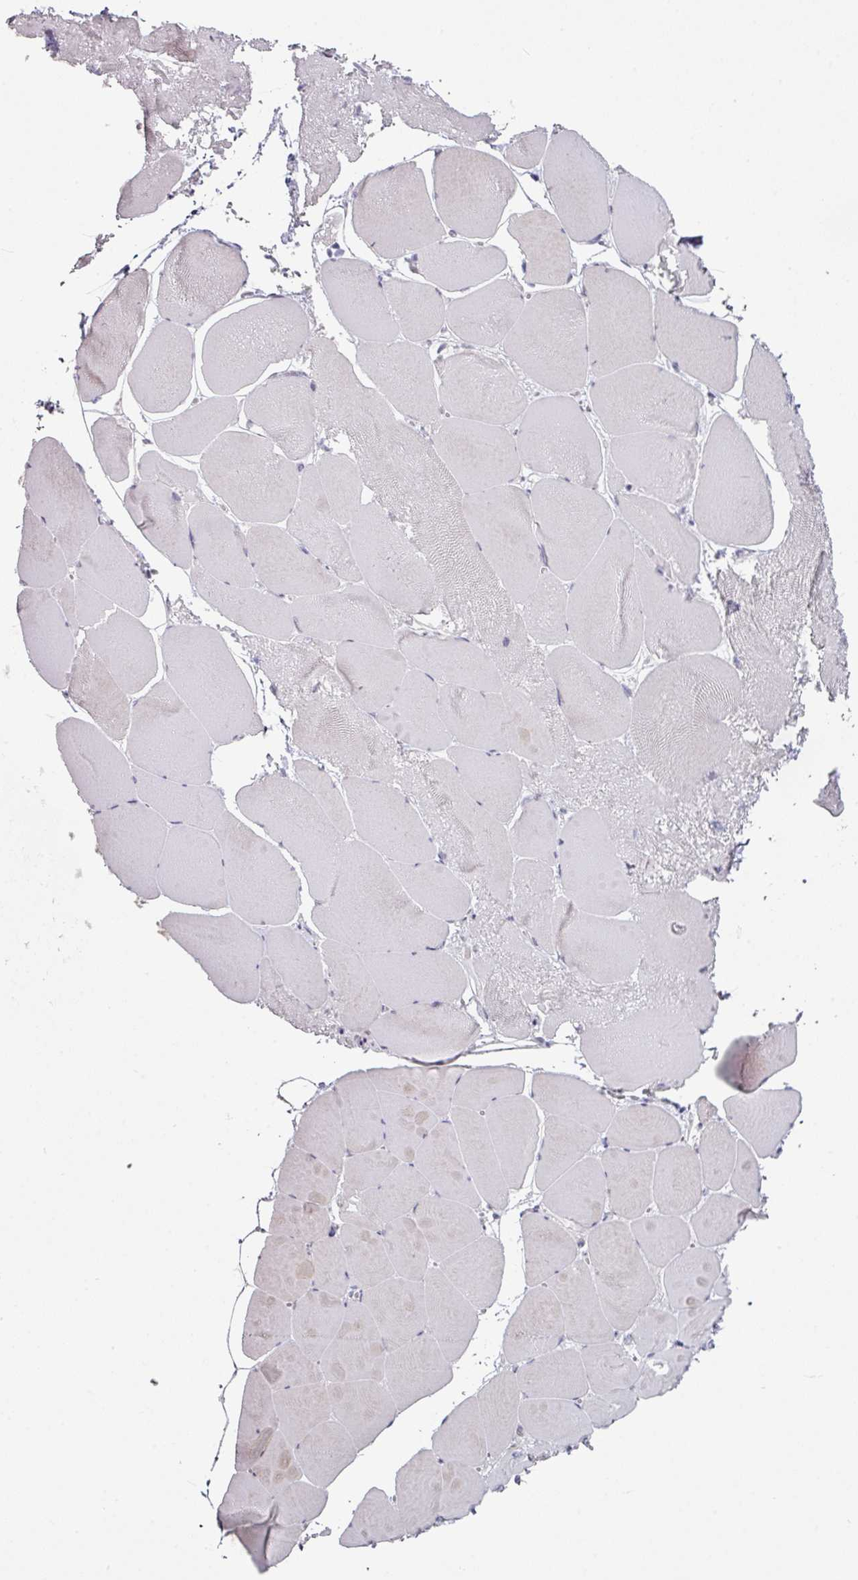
{"staining": {"intensity": "negative", "quantity": "none", "location": "none"}, "tissue": "skeletal muscle", "cell_type": "Myocytes", "image_type": "normal", "snomed": [{"axis": "morphology", "description": "Normal tissue, NOS"}, {"axis": "topography", "description": "Skeletal muscle"}], "caption": "A photomicrograph of skeletal muscle stained for a protein shows no brown staining in myocytes.", "gene": "ELK1", "patient": {"sex": "female", "age": 64}}